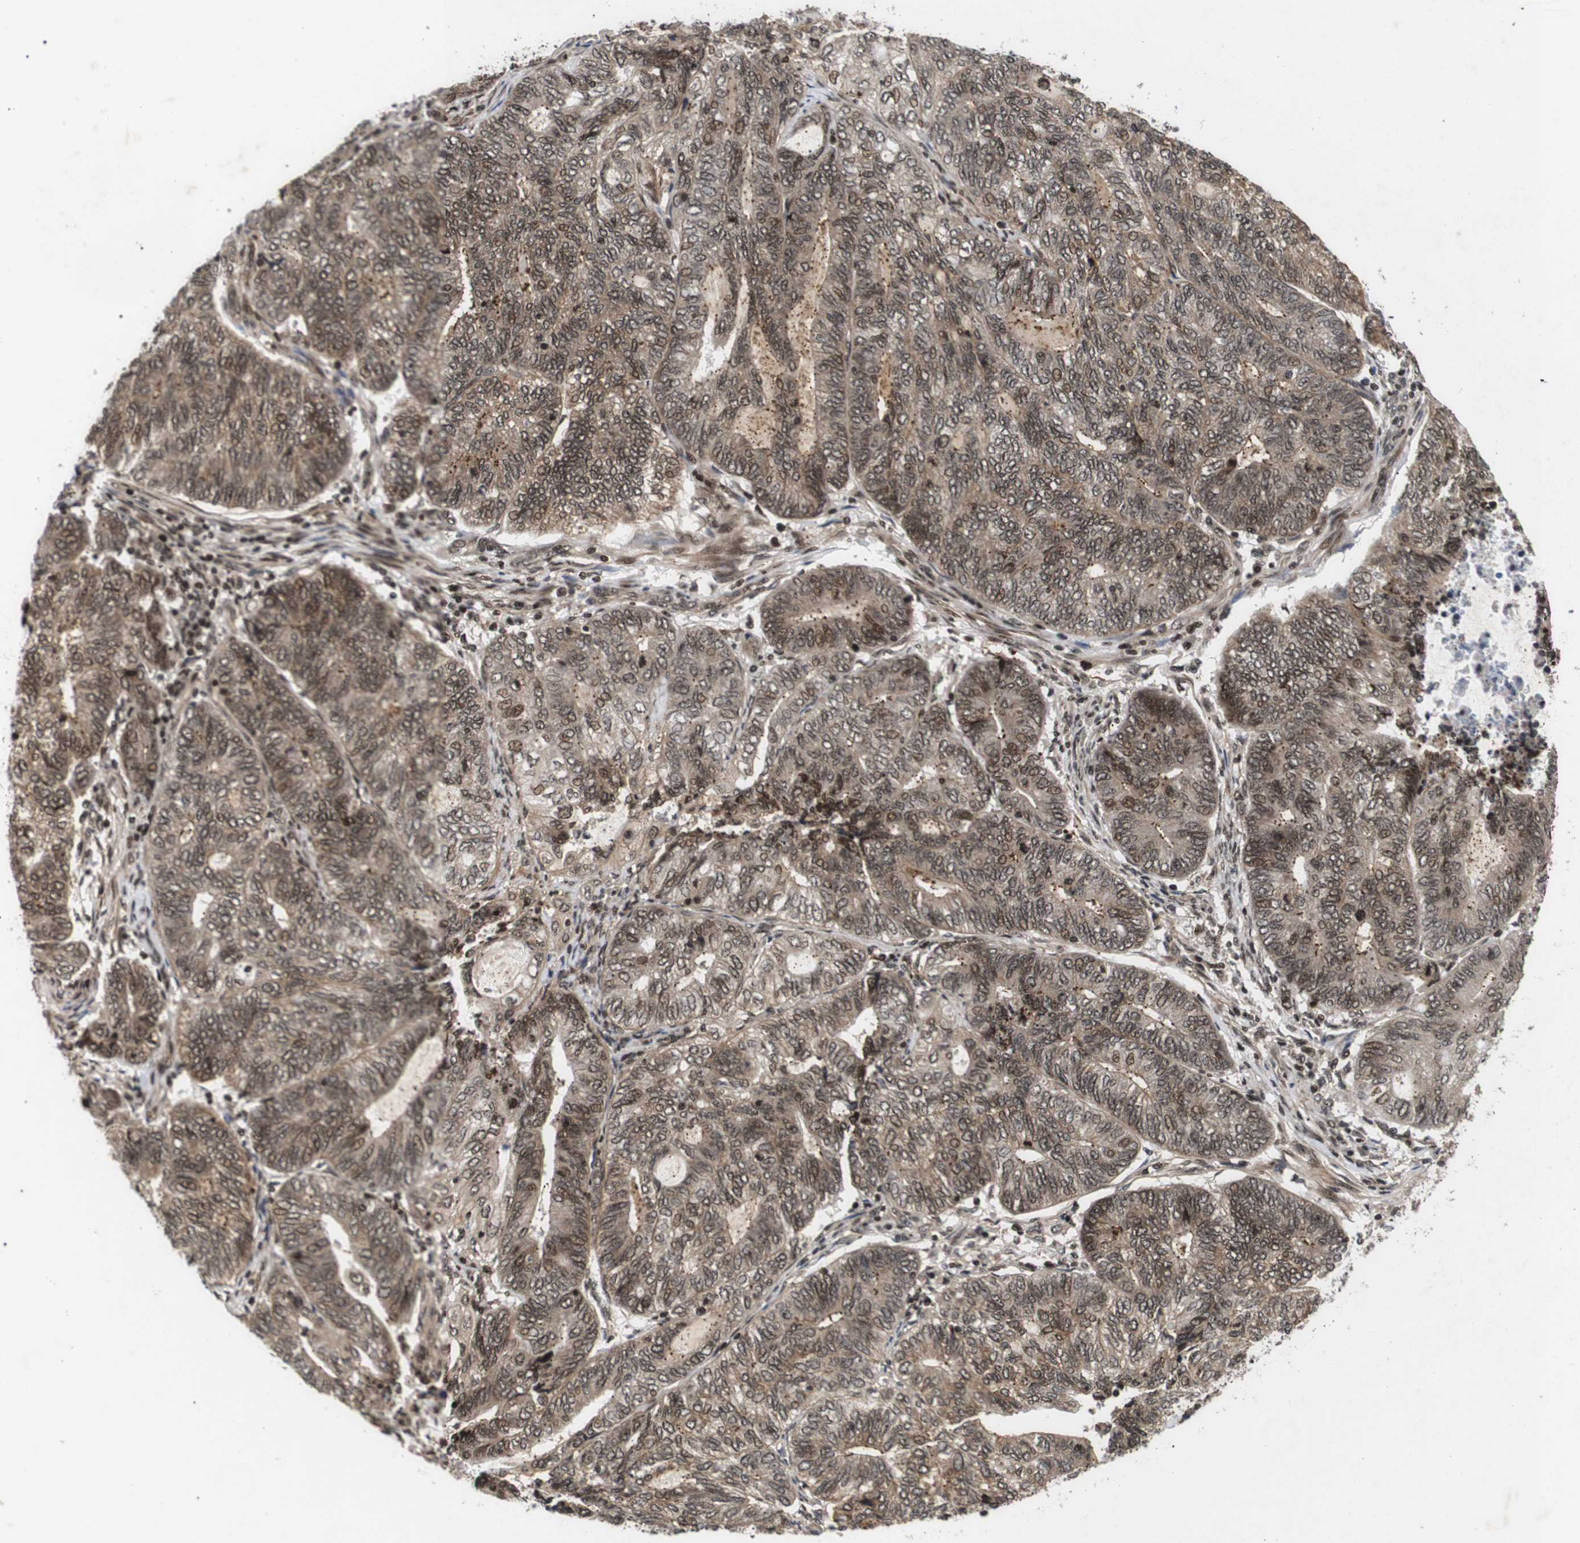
{"staining": {"intensity": "weak", "quantity": ">75%", "location": "cytoplasmic/membranous,nuclear"}, "tissue": "endometrial cancer", "cell_type": "Tumor cells", "image_type": "cancer", "snomed": [{"axis": "morphology", "description": "Adenocarcinoma, NOS"}, {"axis": "topography", "description": "Uterus"}, {"axis": "topography", "description": "Endometrium"}], "caption": "Protein staining exhibits weak cytoplasmic/membranous and nuclear expression in about >75% of tumor cells in endometrial cancer (adenocarcinoma).", "gene": "KIF23", "patient": {"sex": "female", "age": 70}}